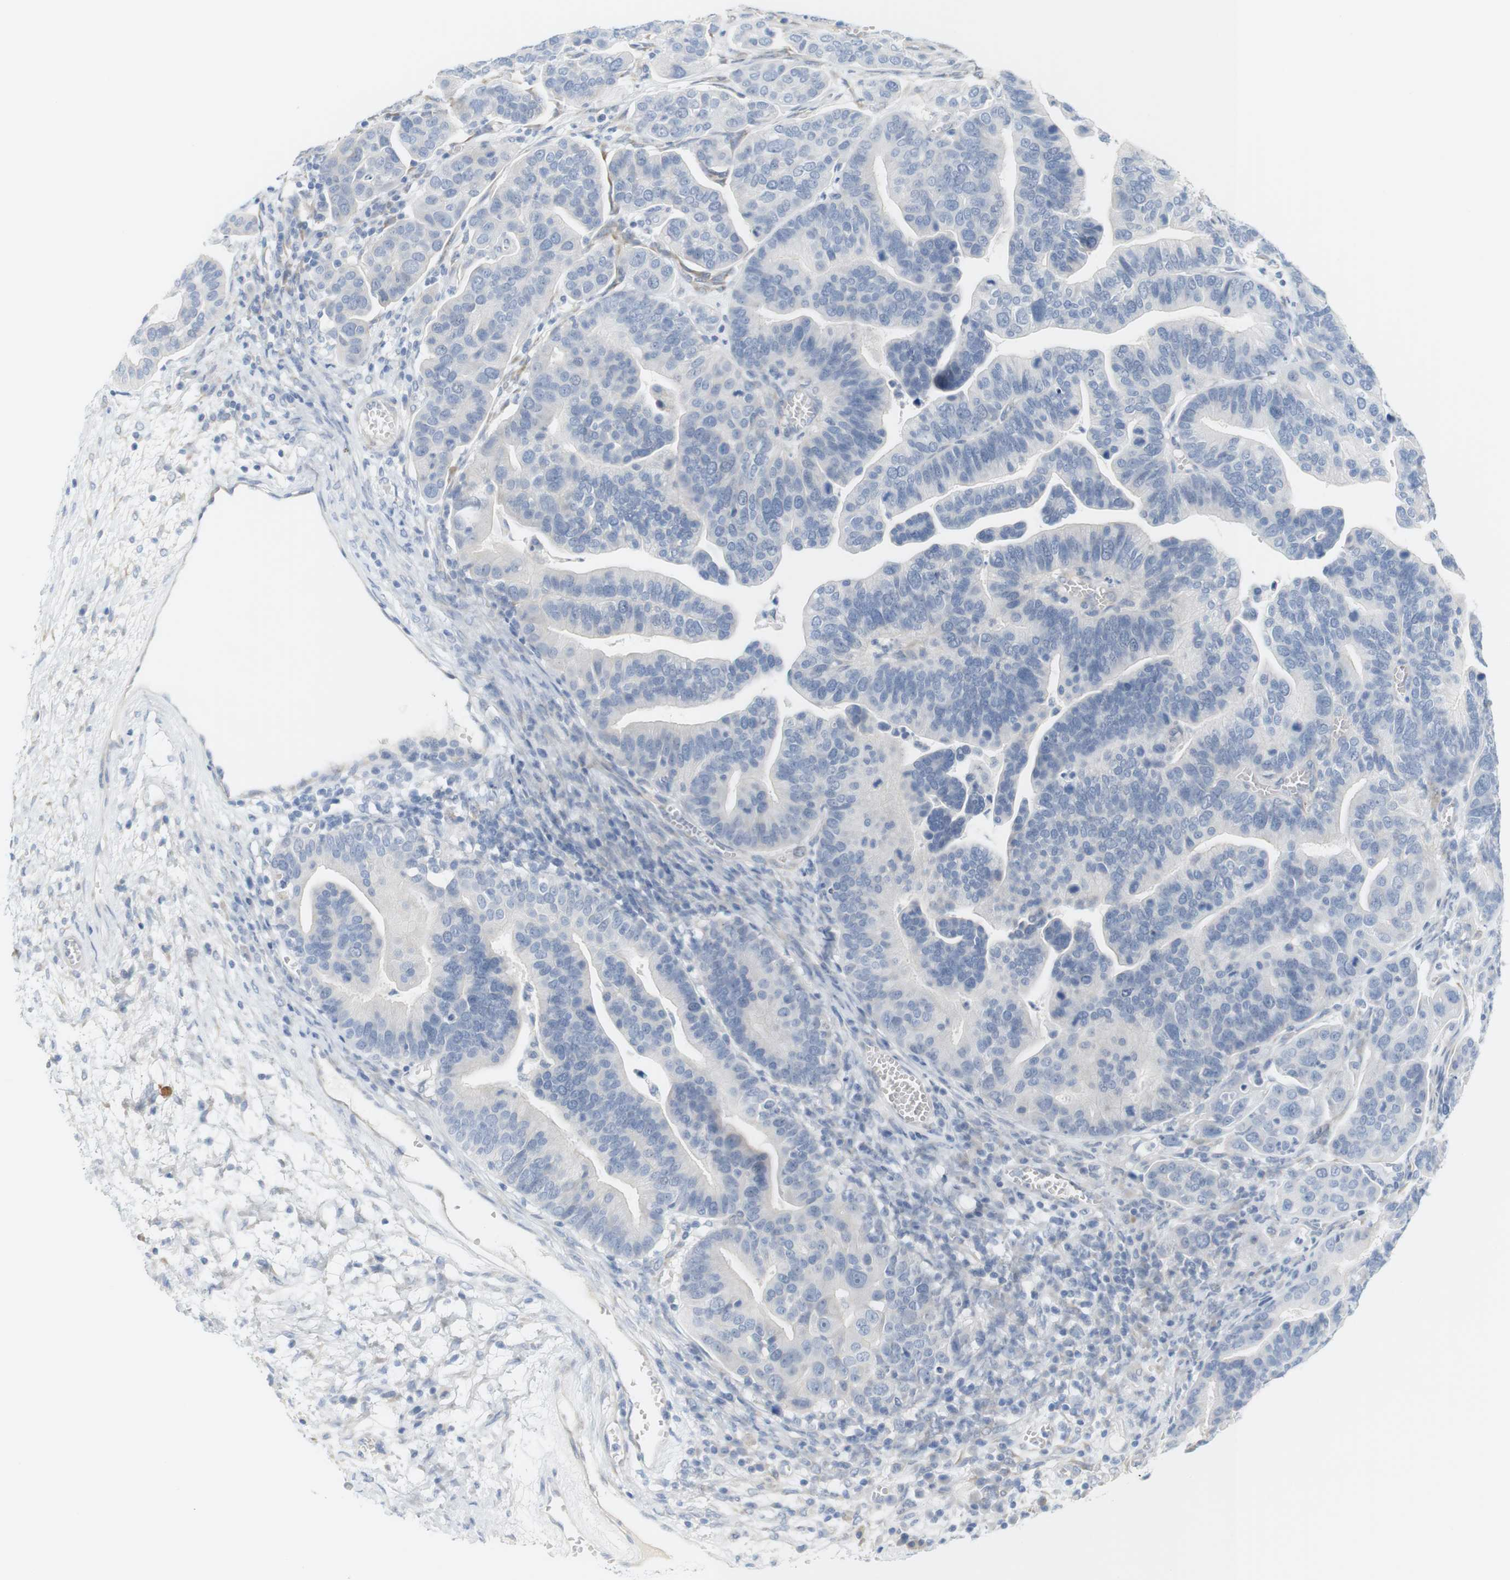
{"staining": {"intensity": "negative", "quantity": "none", "location": "none"}, "tissue": "ovarian cancer", "cell_type": "Tumor cells", "image_type": "cancer", "snomed": [{"axis": "morphology", "description": "Cystadenocarcinoma, serous, NOS"}, {"axis": "topography", "description": "Ovary"}], "caption": "Tumor cells show no significant protein expression in ovarian serous cystadenocarcinoma.", "gene": "RGS9", "patient": {"sex": "female", "age": 56}}